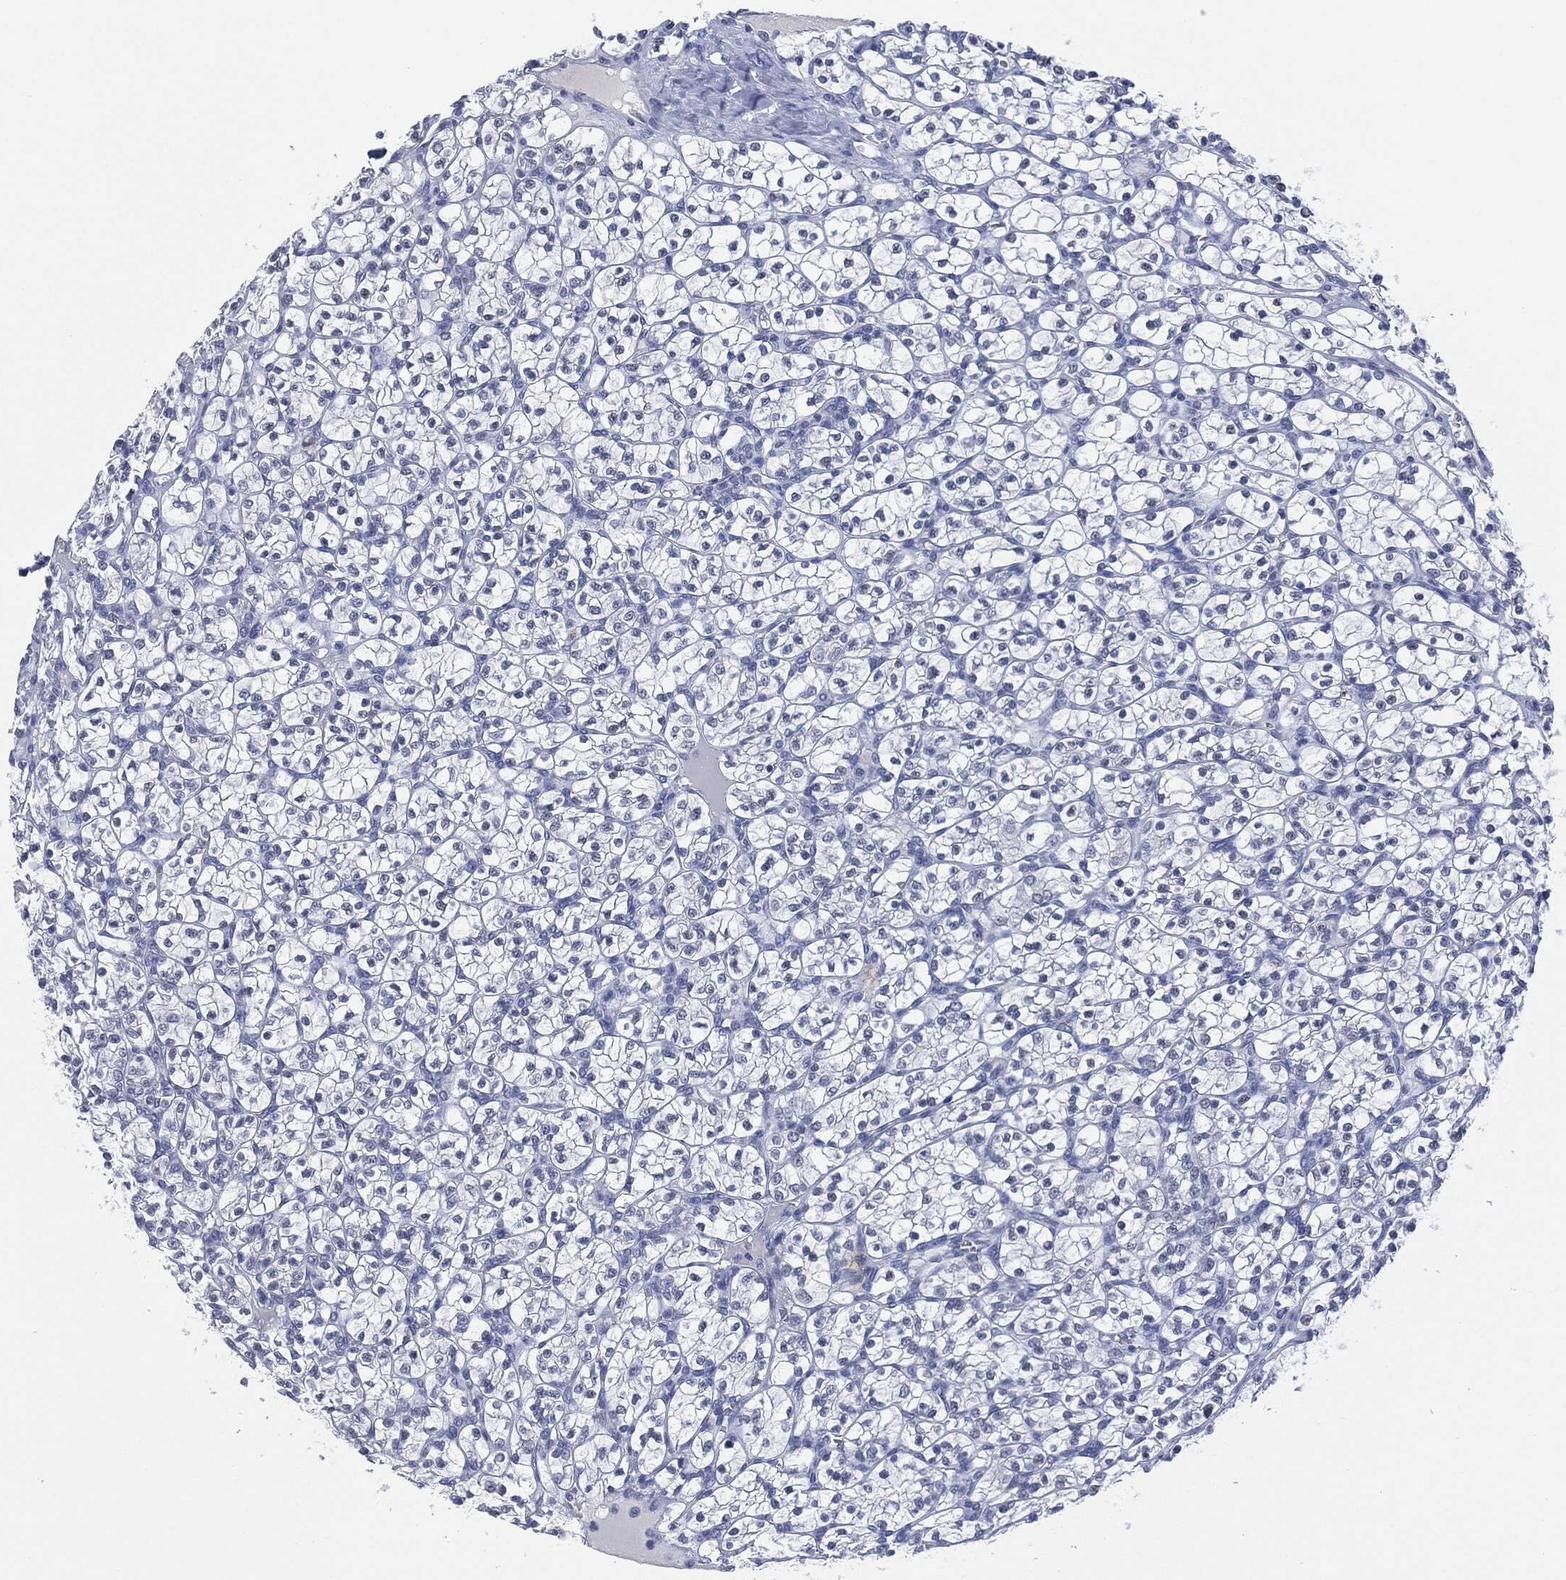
{"staining": {"intensity": "negative", "quantity": "none", "location": "none"}, "tissue": "renal cancer", "cell_type": "Tumor cells", "image_type": "cancer", "snomed": [{"axis": "morphology", "description": "Adenocarcinoma, NOS"}, {"axis": "topography", "description": "Kidney"}], "caption": "Micrograph shows no significant protein expression in tumor cells of adenocarcinoma (renal).", "gene": "MUC16", "patient": {"sex": "female", "age": 89}}